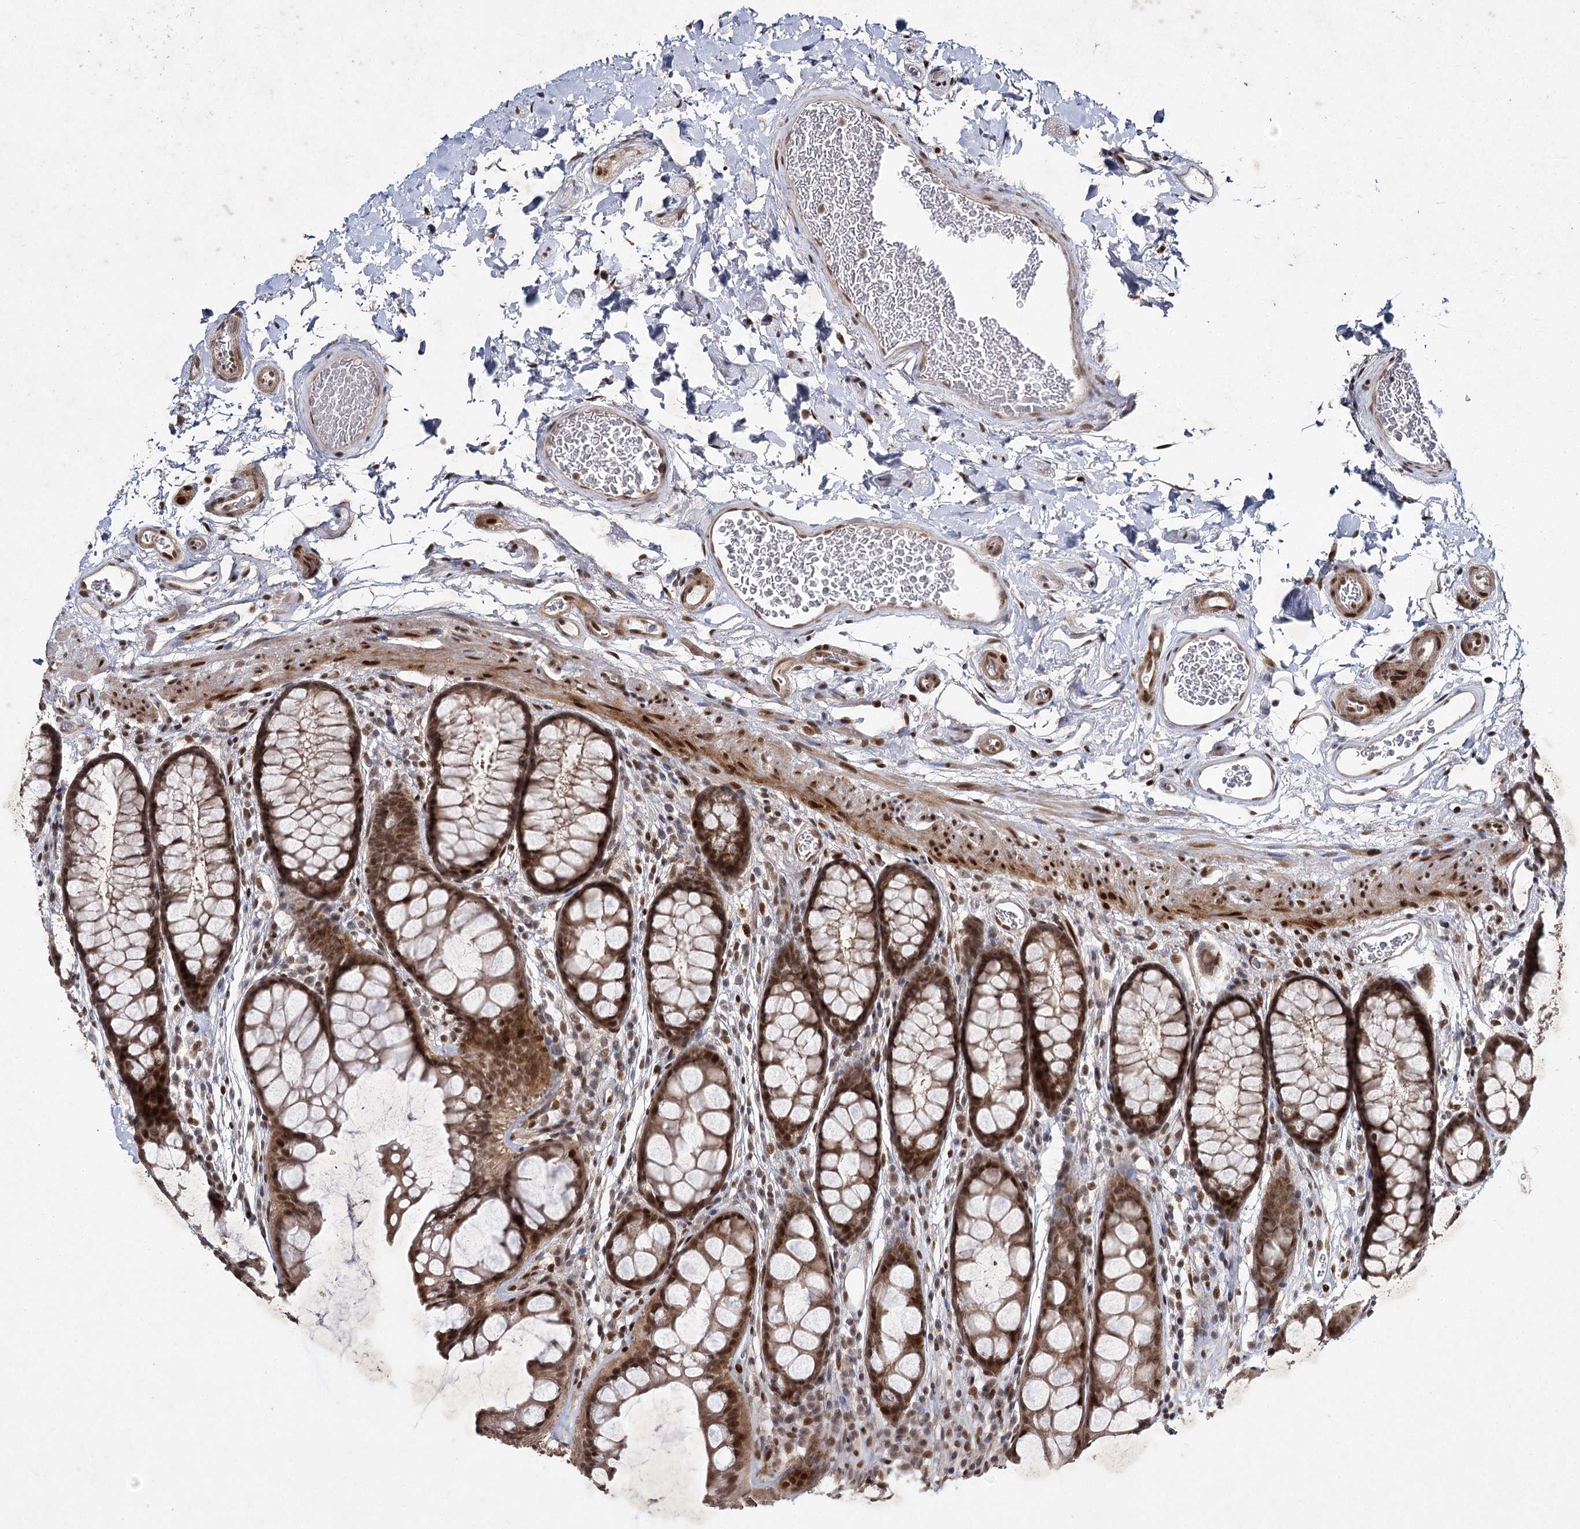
{"staining": {"intensity": "moderate", "quantity": ">75%", "location": "cytoplasmic/membranous,nuclear"}, "tissue": "colon", "cell_type": "Endothelial cells", "image_type": "normal", "snomed": [{"axis": "morphology", "description": "Normal tissue, NOS"}, {"axis": "topography", "description": "Colon"}], "caption": "This histopathology image shows immunohistochemistry staining of normal colon, with medium moderate cytoplasmic/membranous,nuclear positivity in about >75% of endothelial cells.", "gene": "DCUN1D4", "patient": {"sex": "female", "age": 82}}